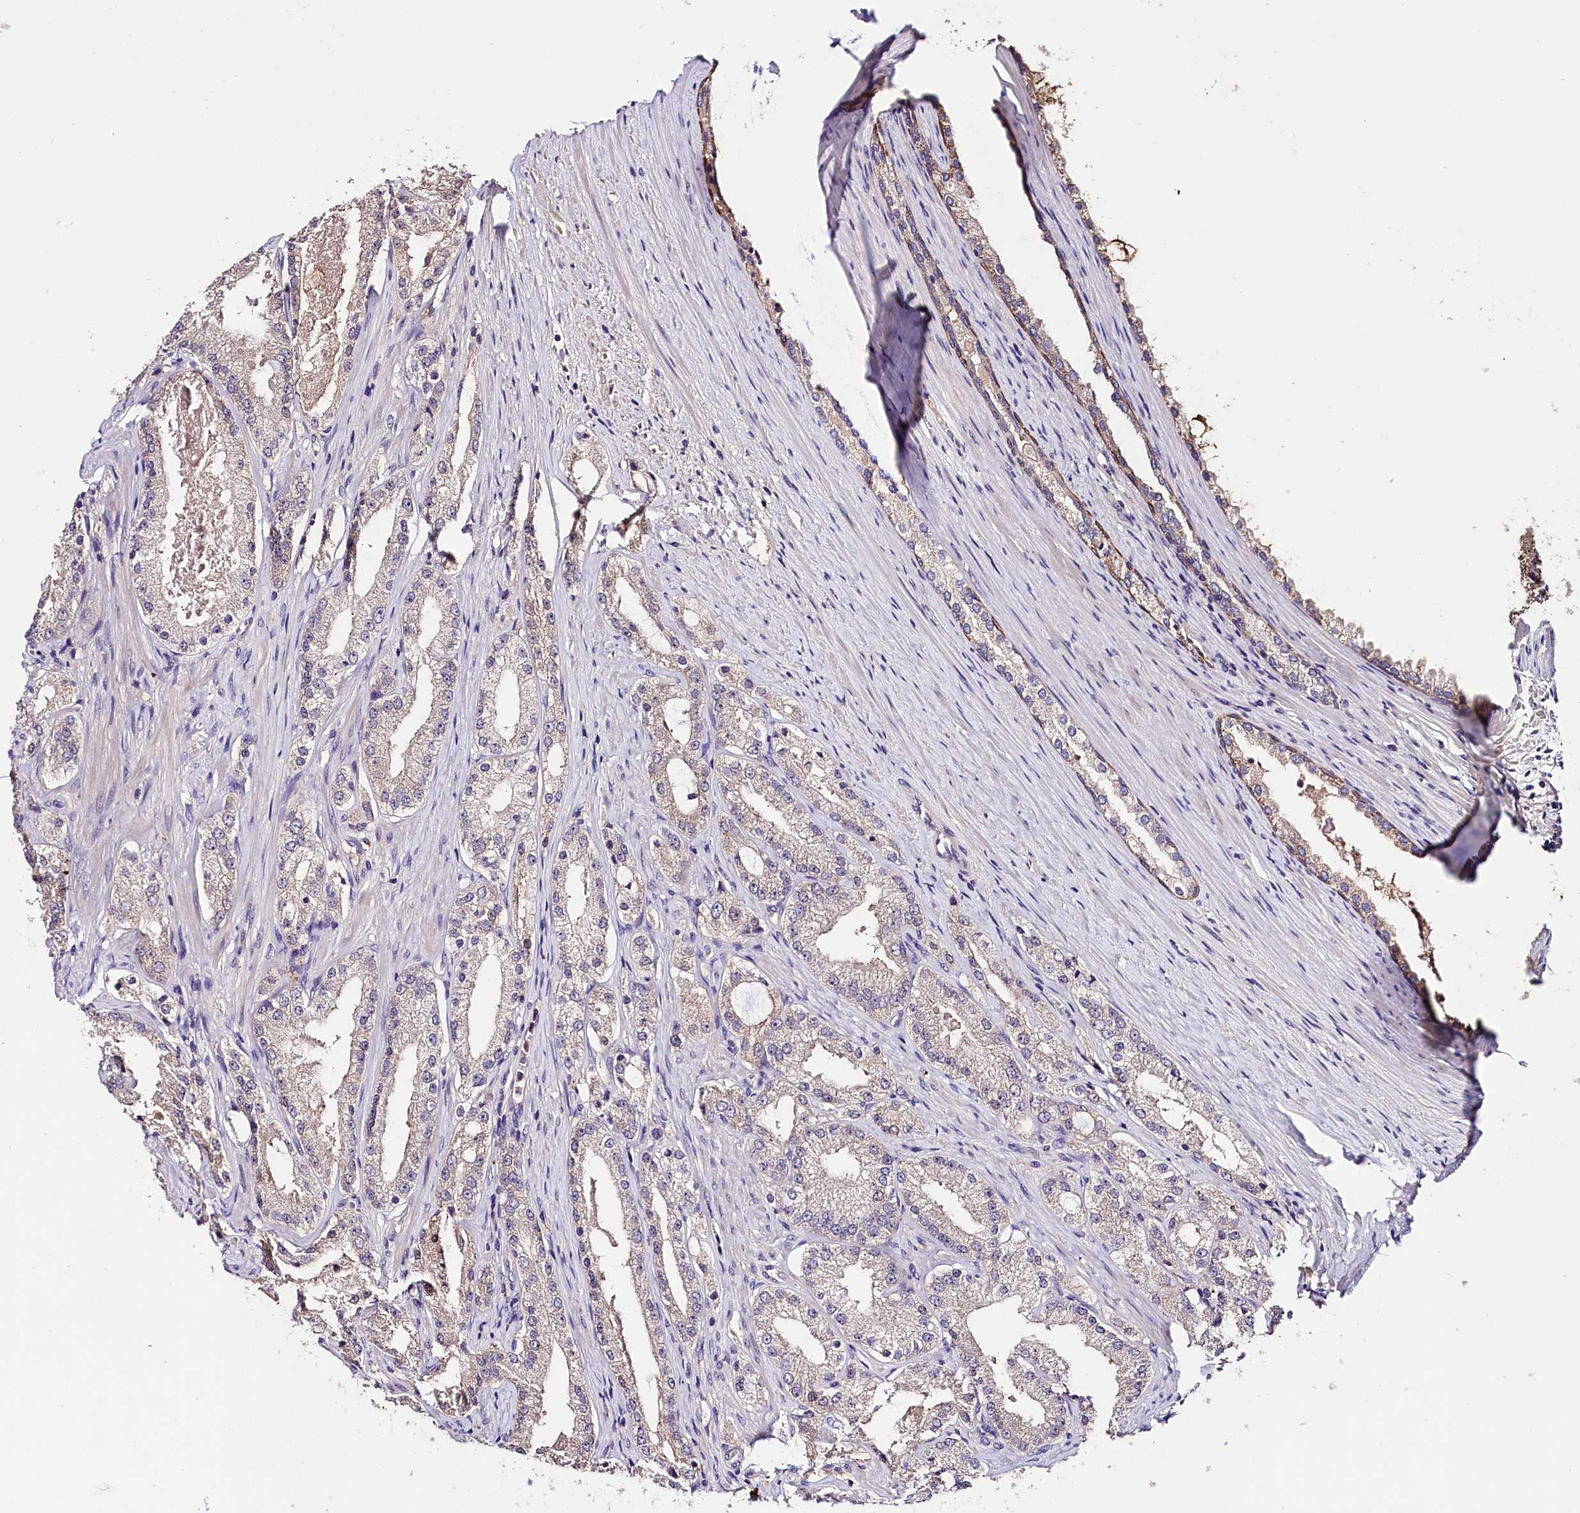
{"staining": {"intensity": "negative", "quantity": "none", "location": "none"}, "tissue": "prostate cancer", "cell_type": "Tumor cells", "image_type": "cancer", "snomed": [{"axis": "morphology", "description": "Adenocarcinoma, Low grade"}, {"axis": "topography", "description": "Prostate"}], "caption": "A high-resolution image shows immunohistochemistry staining of prostate low-grade adenocarcinoma, which displays no significant positivity in tumor cells.", "gene": "ARMC6", "patient": {"sex": "male", "age": 69}}